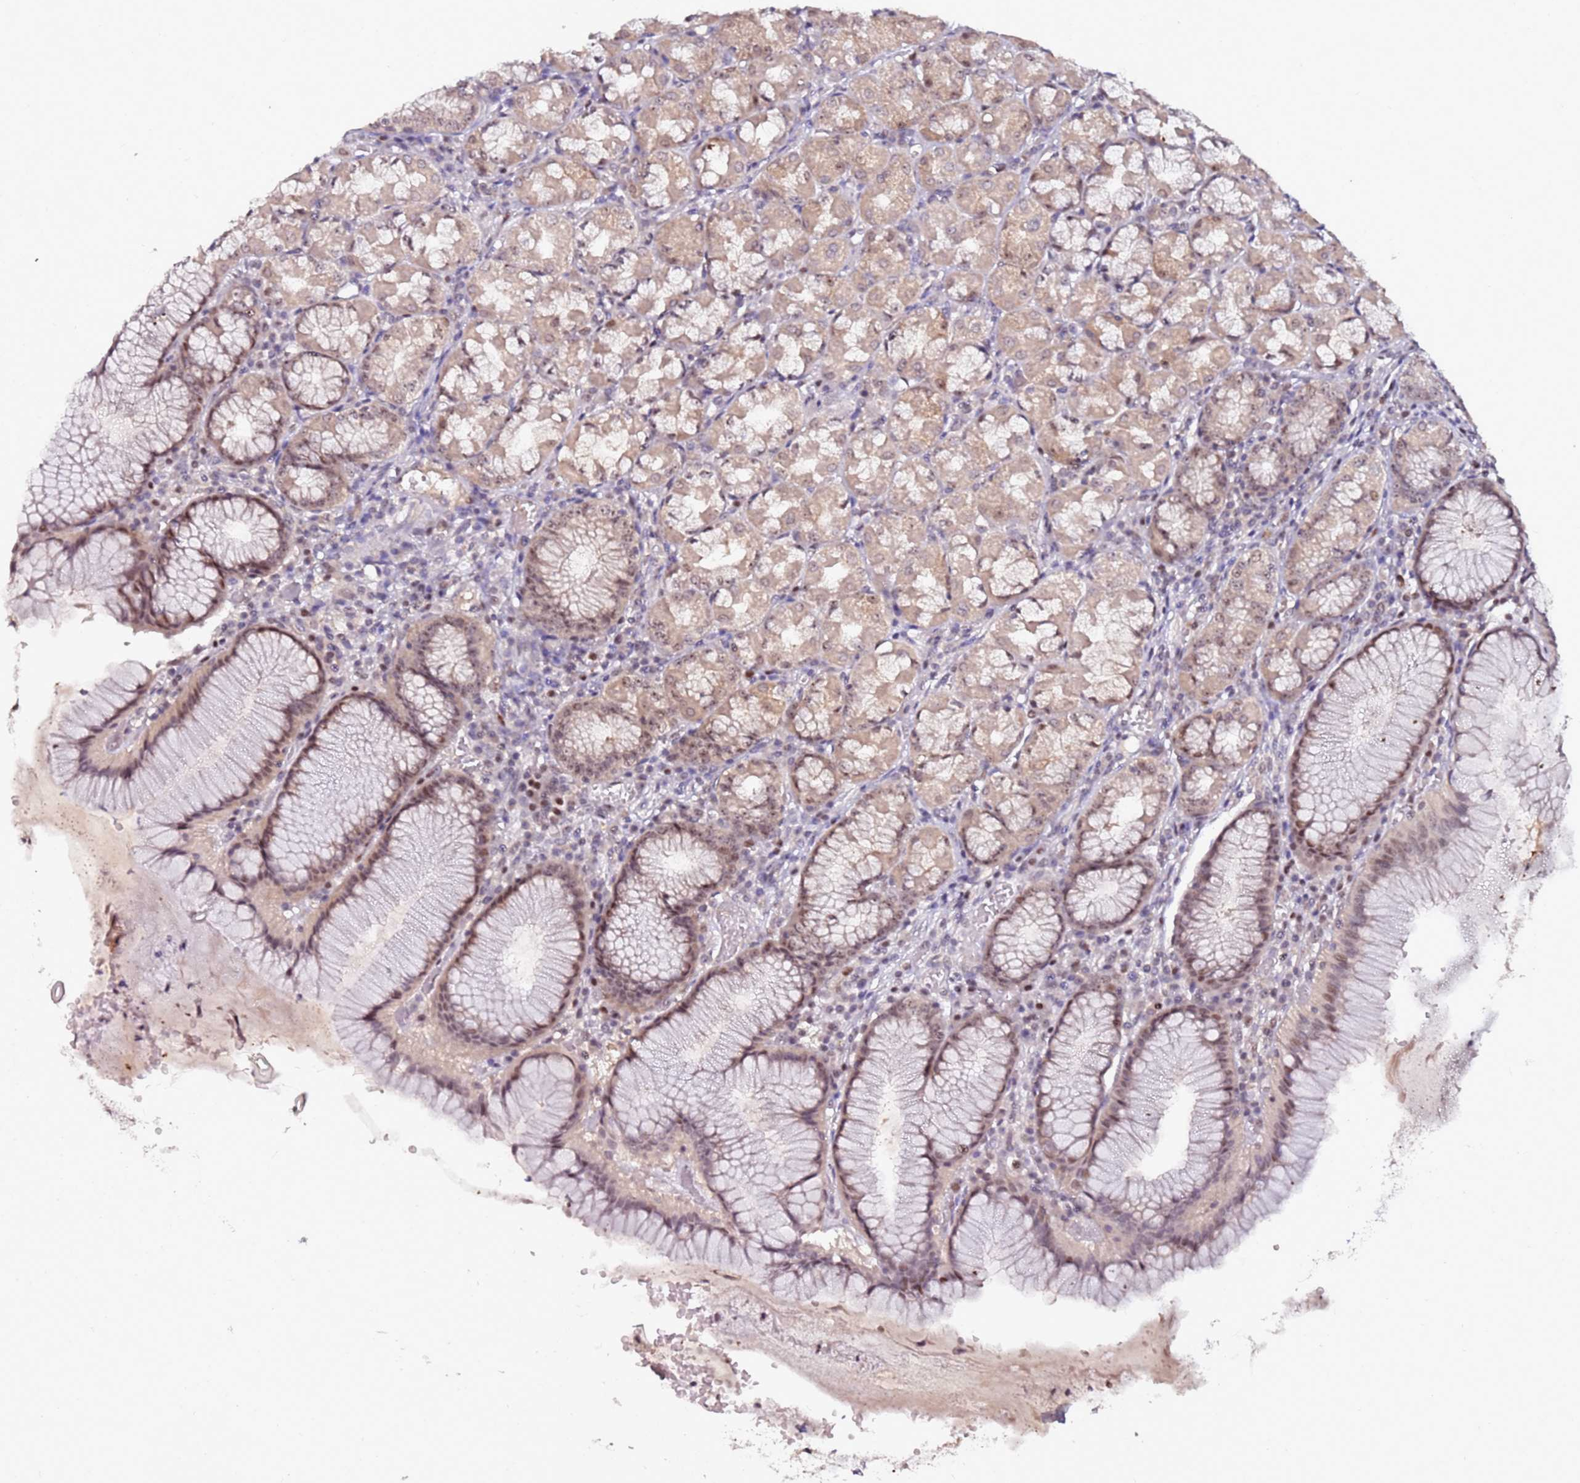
{"staining": {"intensity": "moderate", "quantity": ">75%", "location": "nuclear"}, "tissue": "stomach", "cell_type": "Glandular cells", "image_type": "normal", "snomed": [{"axis": "morphology", "description": "Normal tissue, NOS"}, {"axis": "topography", "description": "Stomach"}], "caption": "Protein expression analysis of benign stomach exhibits moderate nuclear expression in approximately >75% of glandular cells.", "gene": "FCF1", "patient": {"sex": "male", "age": 55}}